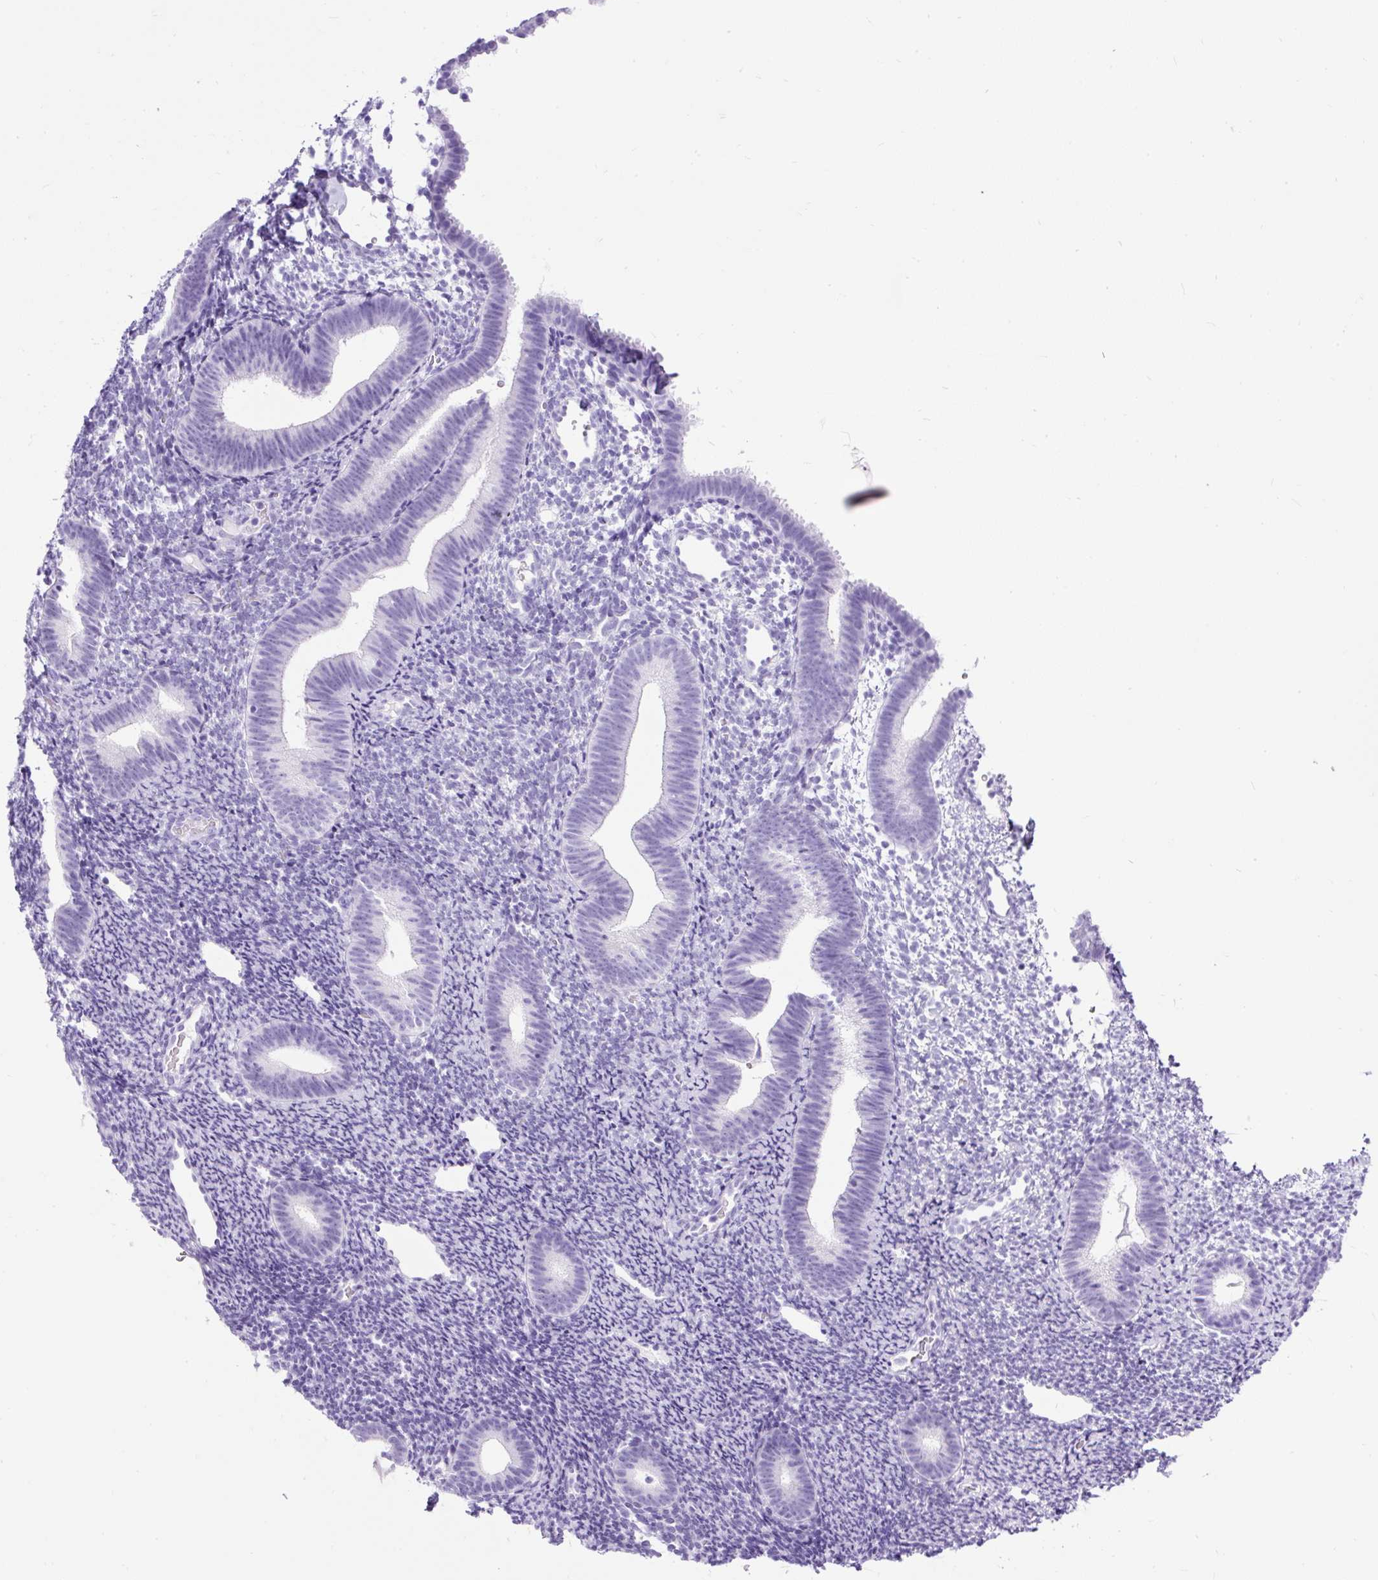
{"staining": {"intensity": "negative", "quantity": "none", "location": "none"}, "tissue": "endometrium", "cell_type": "Cells in endometrial stroma", "image_type": "normal", "snomed": [{"axis": "morphology", "description": "Normal tissue, NOS"}, {"axis": "topography", "description": "Endometrium"}], "caption": "High power microscopy image of an IHC micrograph of unremarkable endometrium, revealing no significant positivity in cells in endometrial stroma. (DAB immunohistochemistry (IHC) with hematoxylin counter stain).", "gene": "PDIA2", "patient": {"sex": "female", "age": 39}}